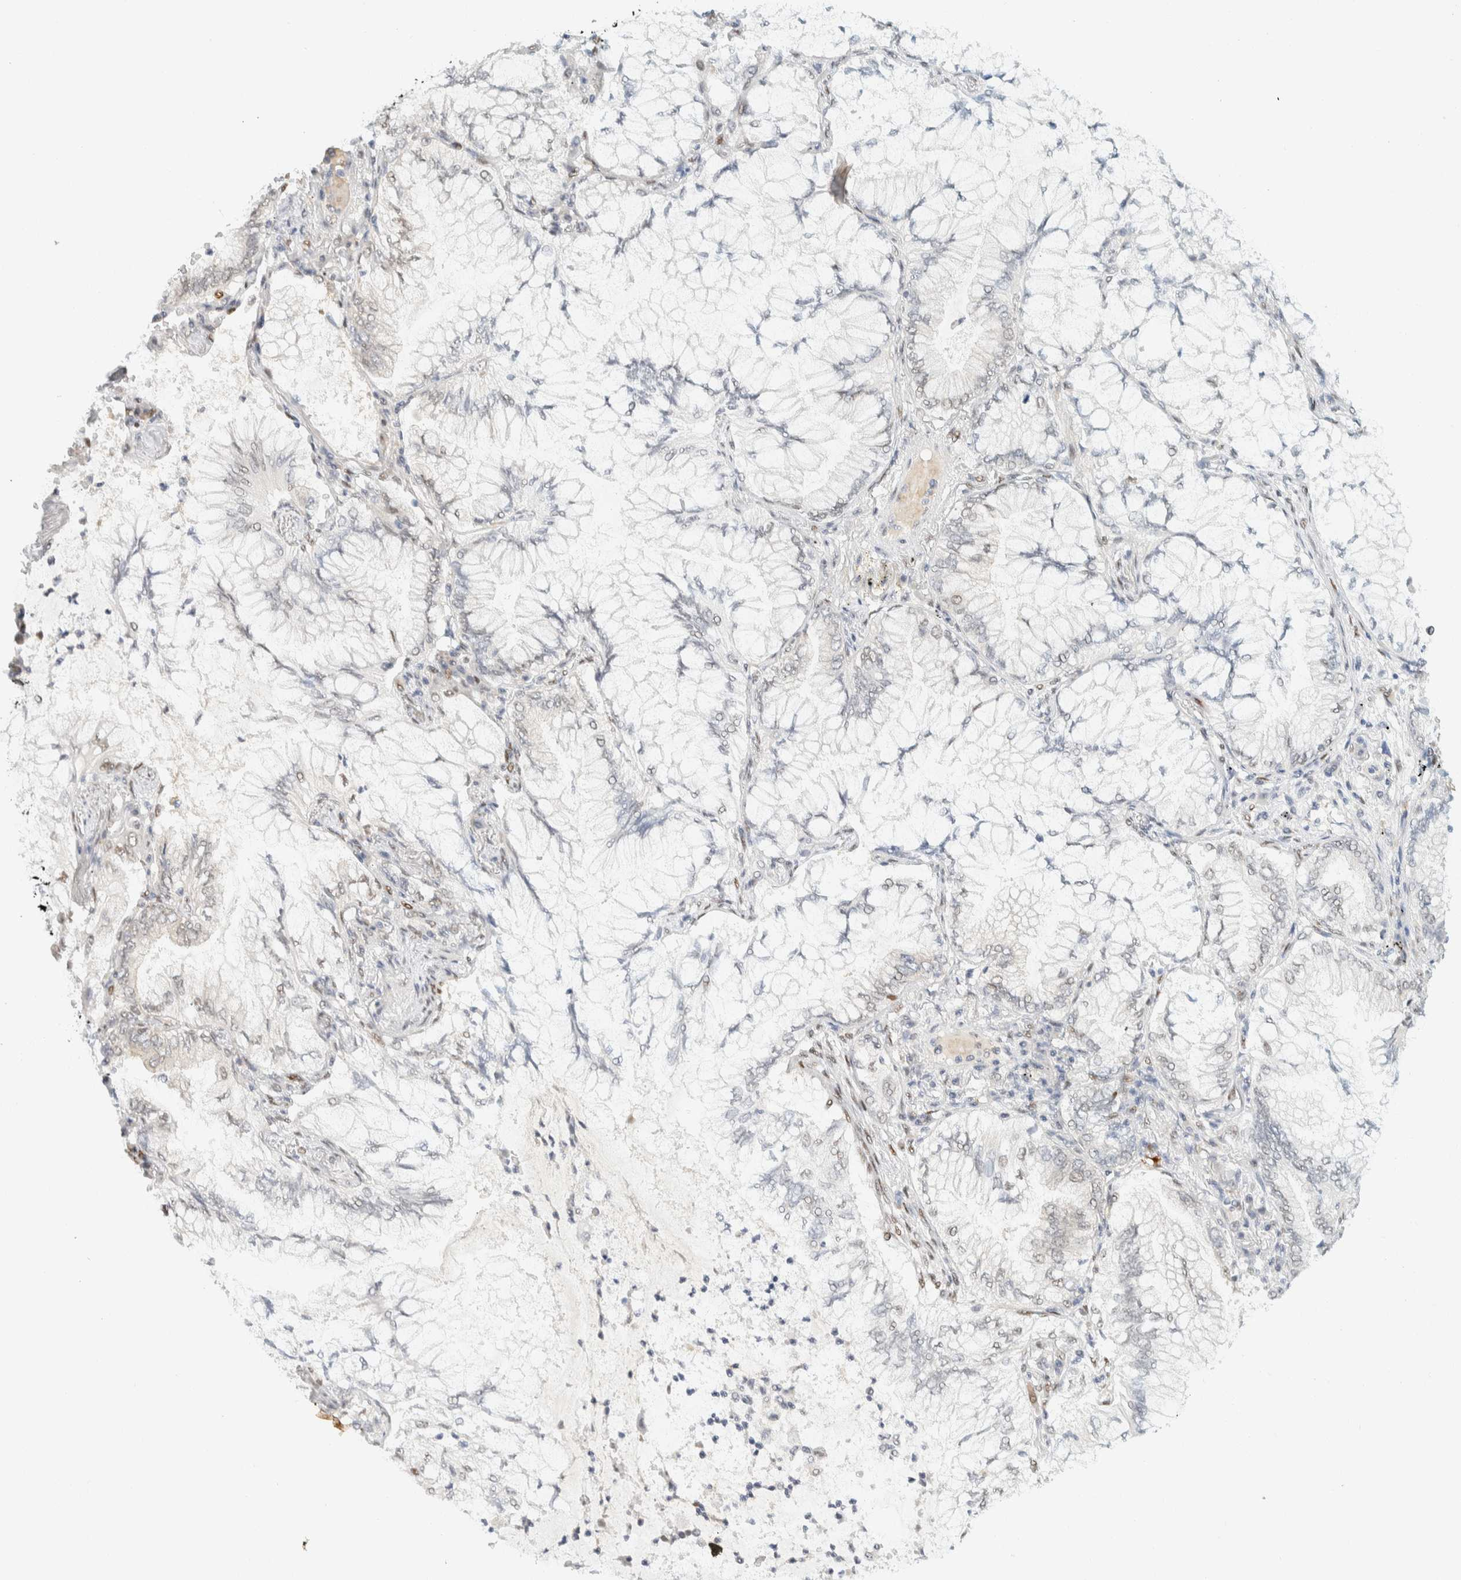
{"staining": {"intensity": "moderate", "quantity": "<25%", "location": "nuclear"}, "tissue": "lung cancer", "cell_type": "Tumor cells", "image_type": "cancer", "snomed": [{"axis": "morphology", "description": "Adenocarcinoma, NOS"}, {"axis": "topography", "description": "Lung"}], "caption": "Protein staining of lung adenocarcinoma tissue demonstrates moderate nuclear expression in about <25% of tumor cells. (Brightfield microscopy of DAB IHC at high magnification).", "gene": "ZNF683", "patient": {"sex": "female", "age": 70}}